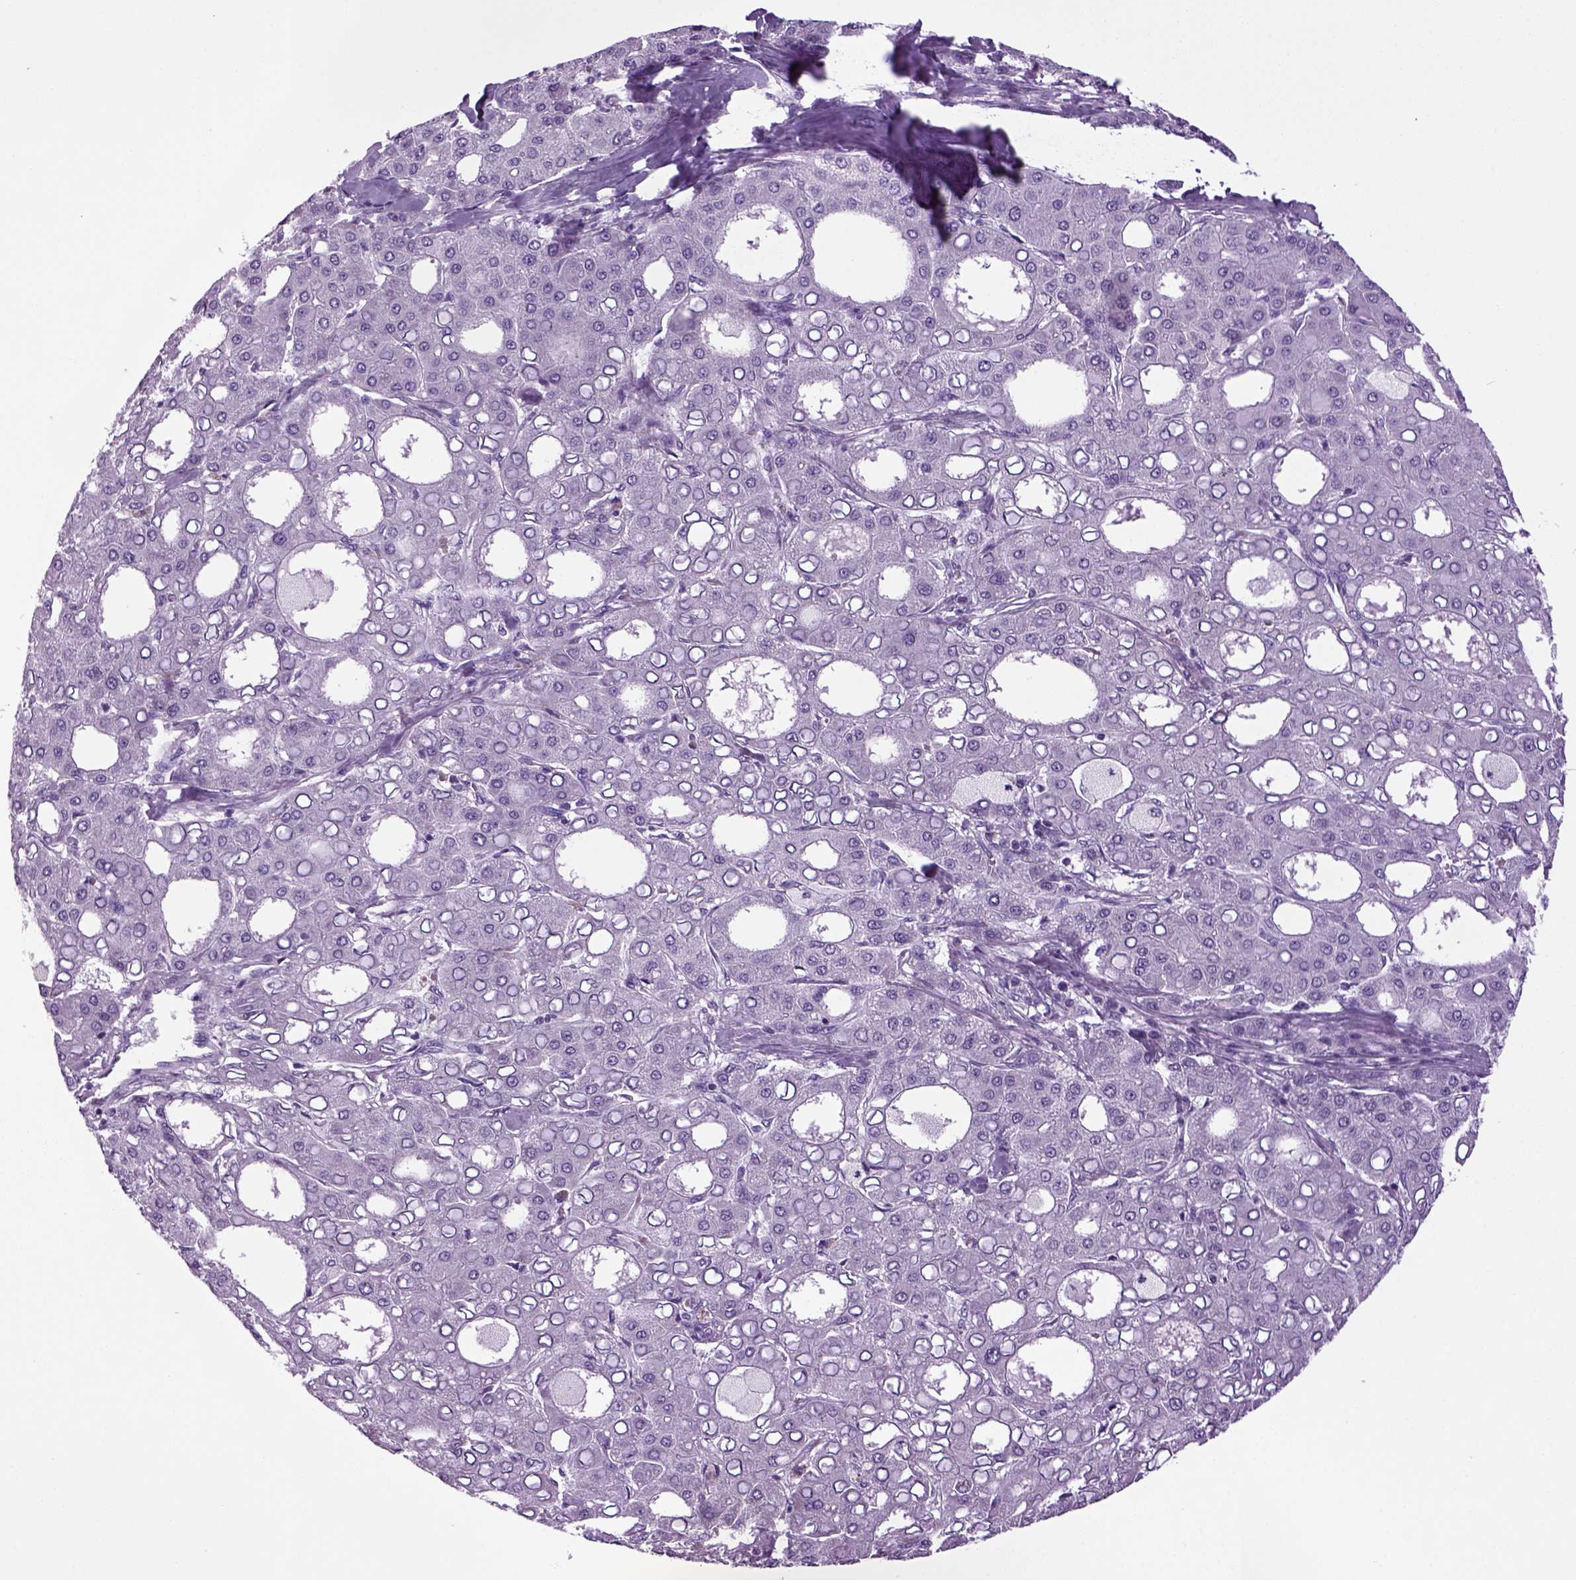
{"staining": {"intensity": "negative", "quantity": "none", "location": "none"}, "tissue": "liver cancer", "cell_type": "Tumor cells", "image_type": "cancer", "snomed": [{"axis": "morphology", "description": "Carcinoma, Hepatocellular, NOS"}, {"axis": "topography", "description": "Liver"}], "caption": "High power microscopy histopathology image of an IHC histopathology image of liver hepatocellular carcinoma, revealing no significant expression in tumor cells.", "gene": "HMCN2", "patient": {"sex": "male", "age": 65}}